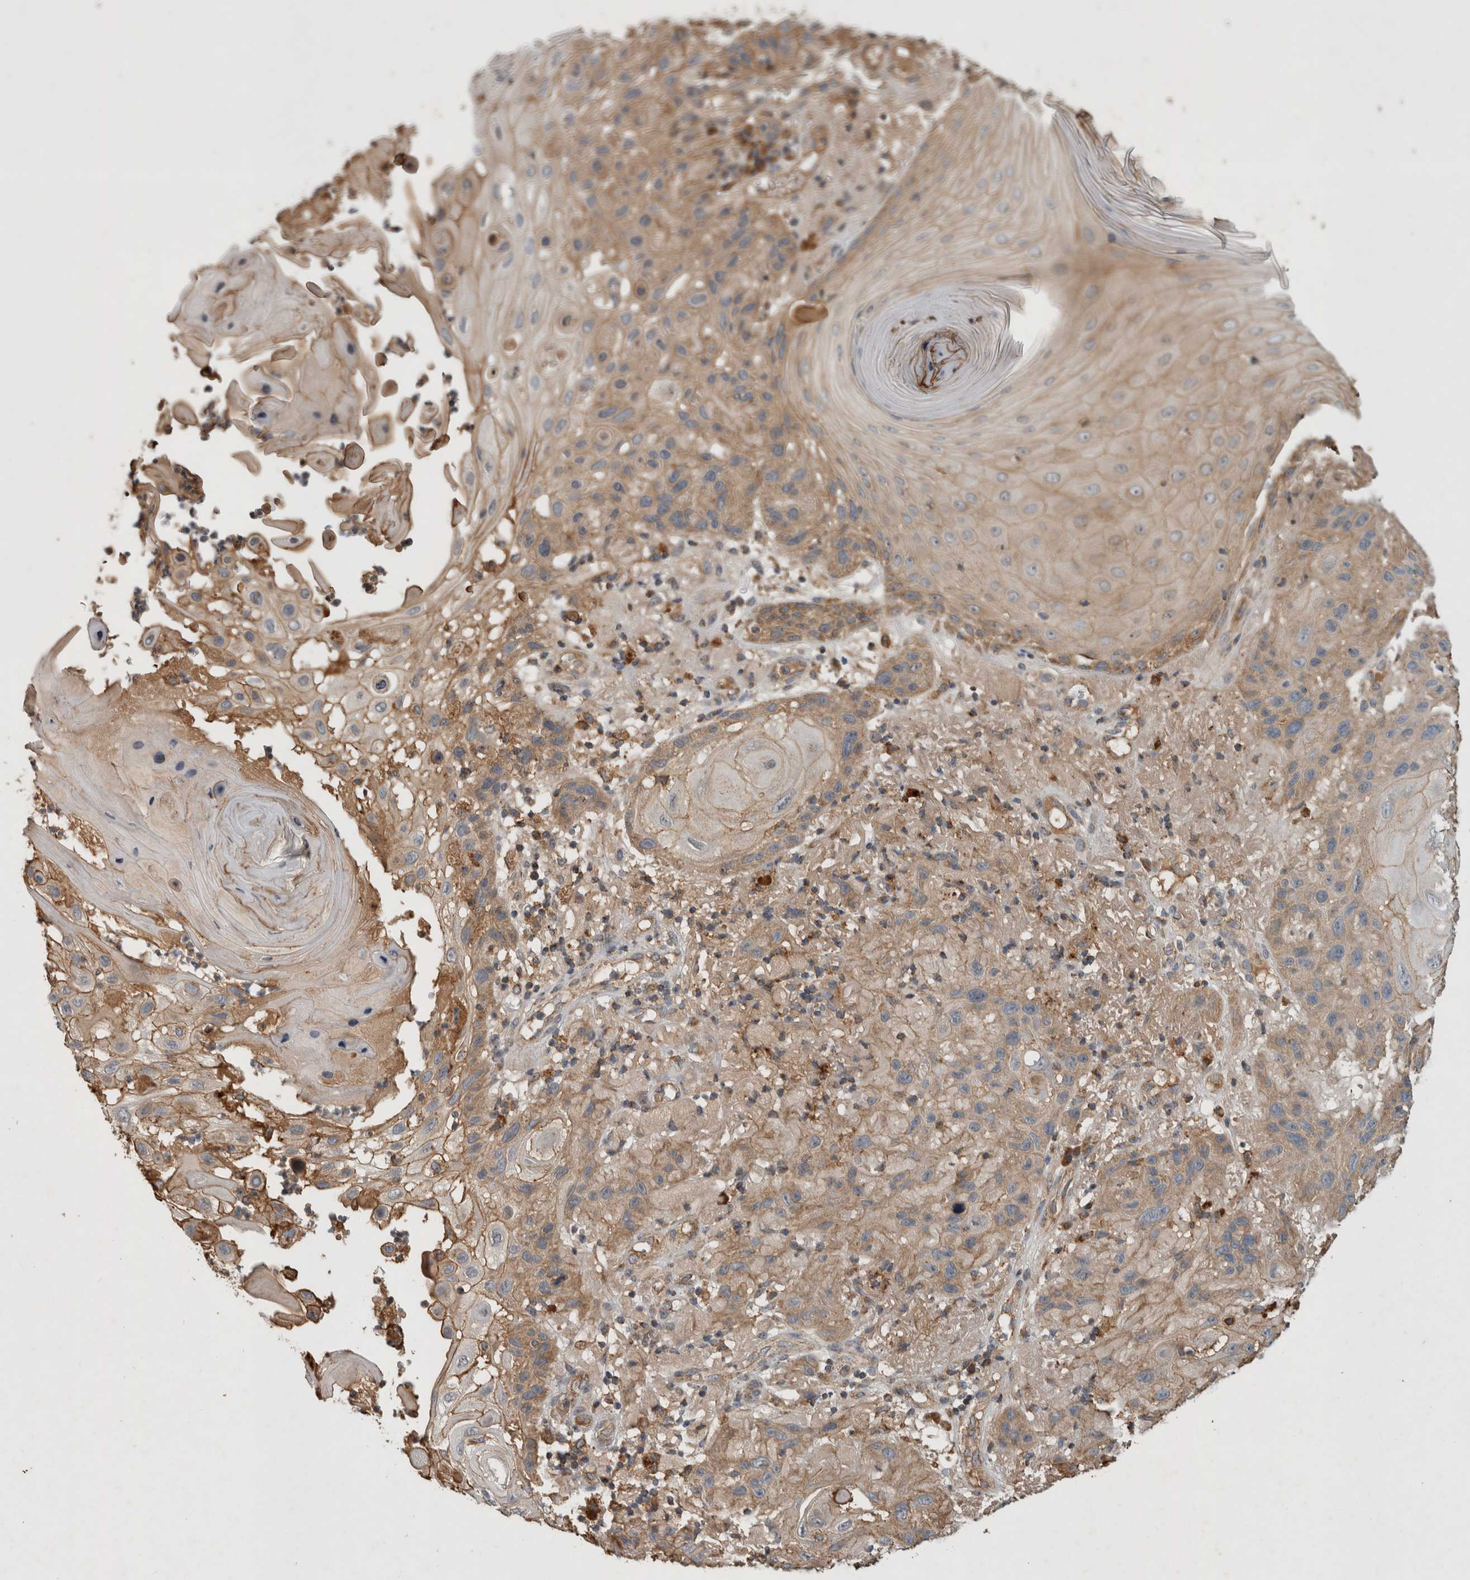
{"staining": {"intensity": "moderate", "quantity": "25%-75%", "location": "cytoplasmic/membranous"}, "tissue": "skin cancer", "cell_type": "Tumor cells", "image_type": "cancer", "snomed": [{"axis": "morphology", "description": "Normal tissue, NOS"}, {"axis": "morphology", "description": "Squamous cell carcinoma, NOS"}, {"axis": "topography", "description": "Skin"}], "caption": "Moderate cytoplasmic/membranous protein expression is appreciated in approximately 25%-75% of tumor cells in squamous cell carcinoma (skin). Nuclei are stained in blue.", "gene": "SERAC1", "patient": {"sex": "female", "age": 96}}